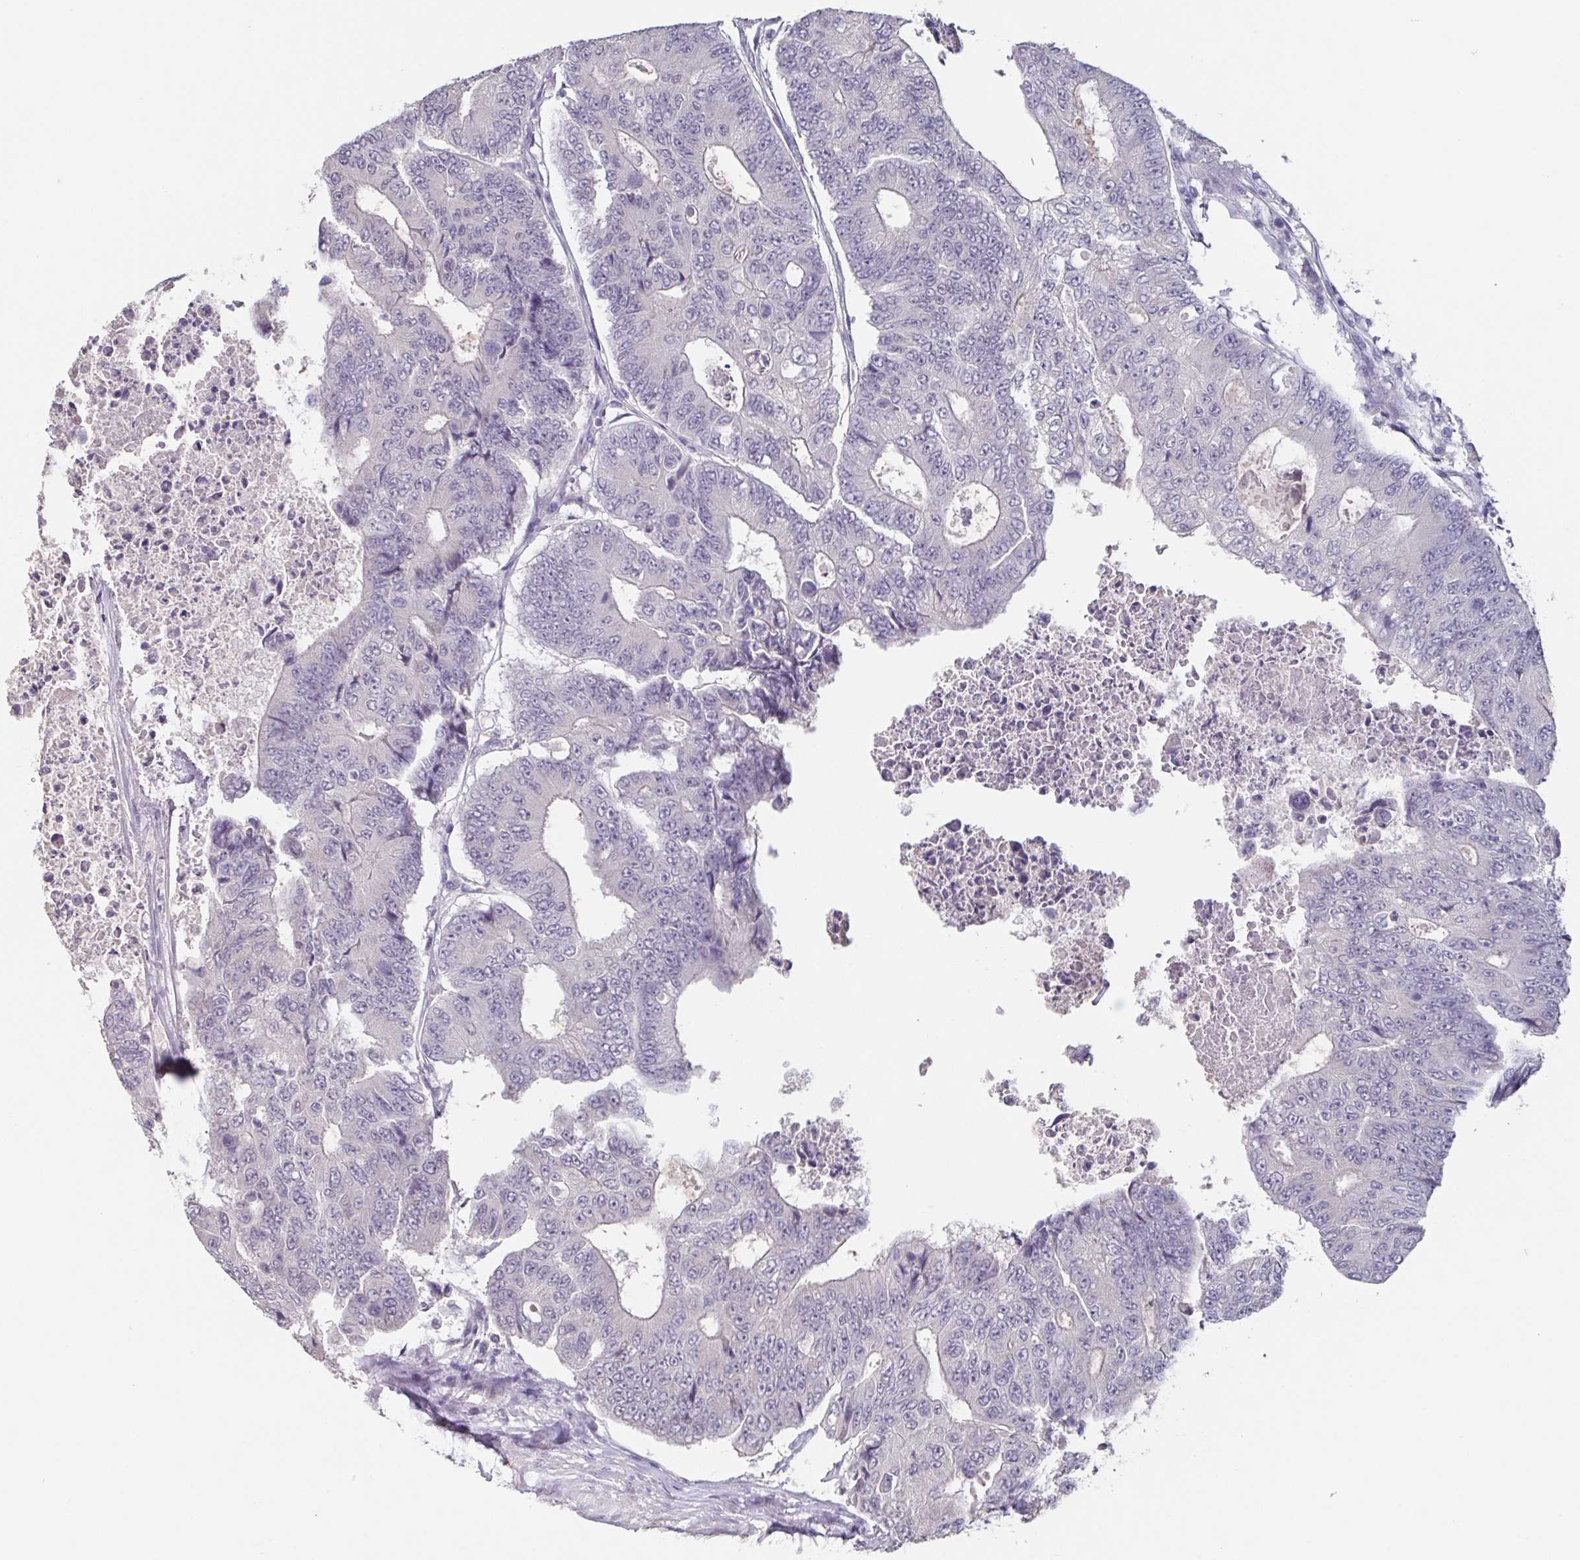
{"staining": {"intensity": "negative", "quantity": "none", "location": "none"}, "tissue": "colorectal cancer", "cell_type": "Tumor cells", "image_type": "cancer", "snomed": [{"axis": "morphology", "description": "Adenocarcinoma, NOS"}, {"axis": "topography", "description": "Colon"}], "caption": "An image of colorectal cancer (adenocarcinoma) stained for a protein displays no brown staining in tumor cells. (Stains: DAB immunohistochemistry (IHC) with hematoxylin counter stain, Microscopy: brightfield microscopy at high magnification).", "gene": "GHRL", "patient": {"sex": "female", "age": 48}}